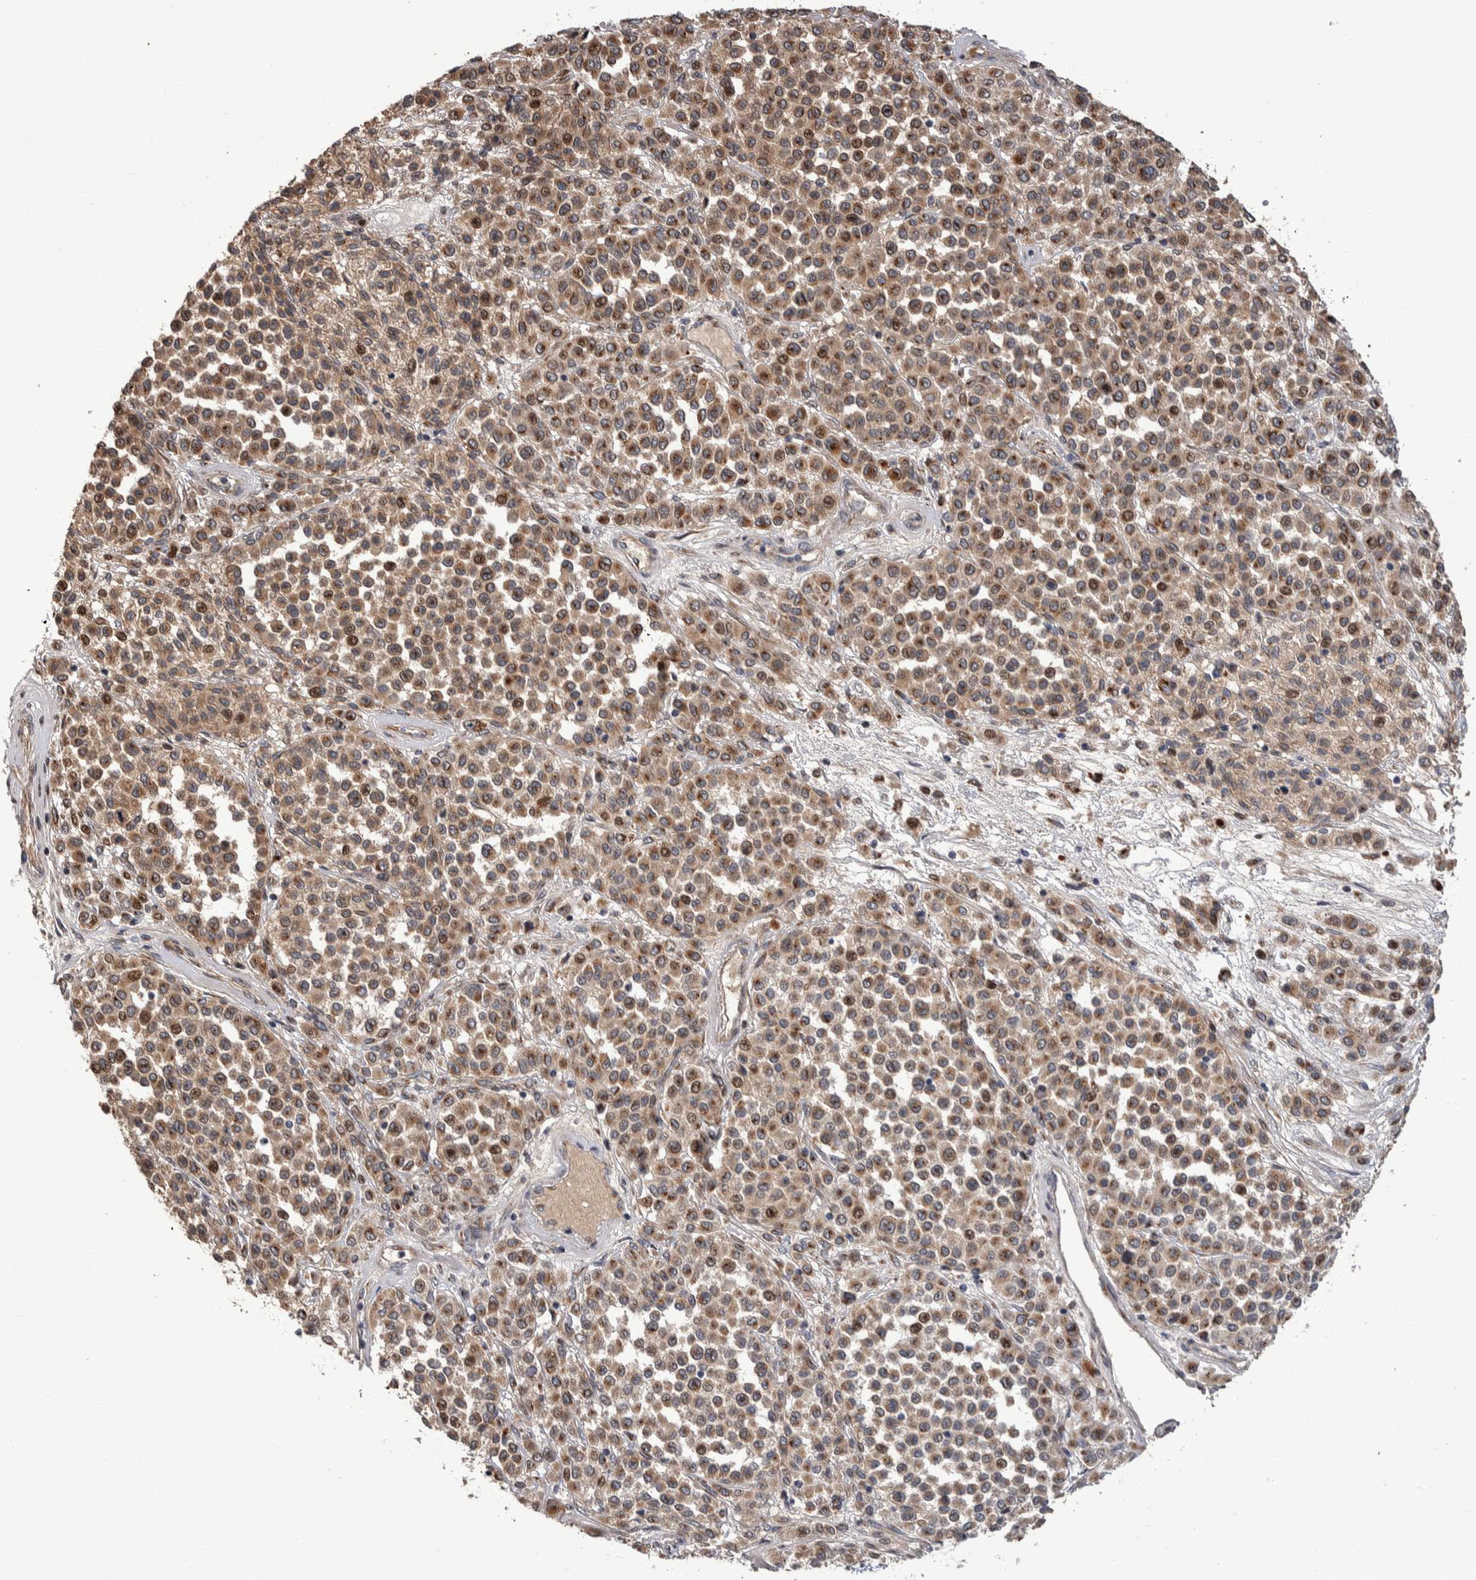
{"staining": {"intensity": "moderate", "quantity": ">75%", "location": "cytoplasmic/membranous"}, "tissue": "melanoma", "cell_type": "Tumor cells", "image_type": "cancer", "snomed": [{"axis": "morphology", "description": "Malignant melanoma, Metastatic site"}, {"axis": "topography", "description": "Pancreas"}], "caption": "A brown stain shows moderate cytoplasmic/membranous expression of a protein in melanoma tumor cells.", "gene": "CANT1", "patient": {"sex": "female", "age": 30}}